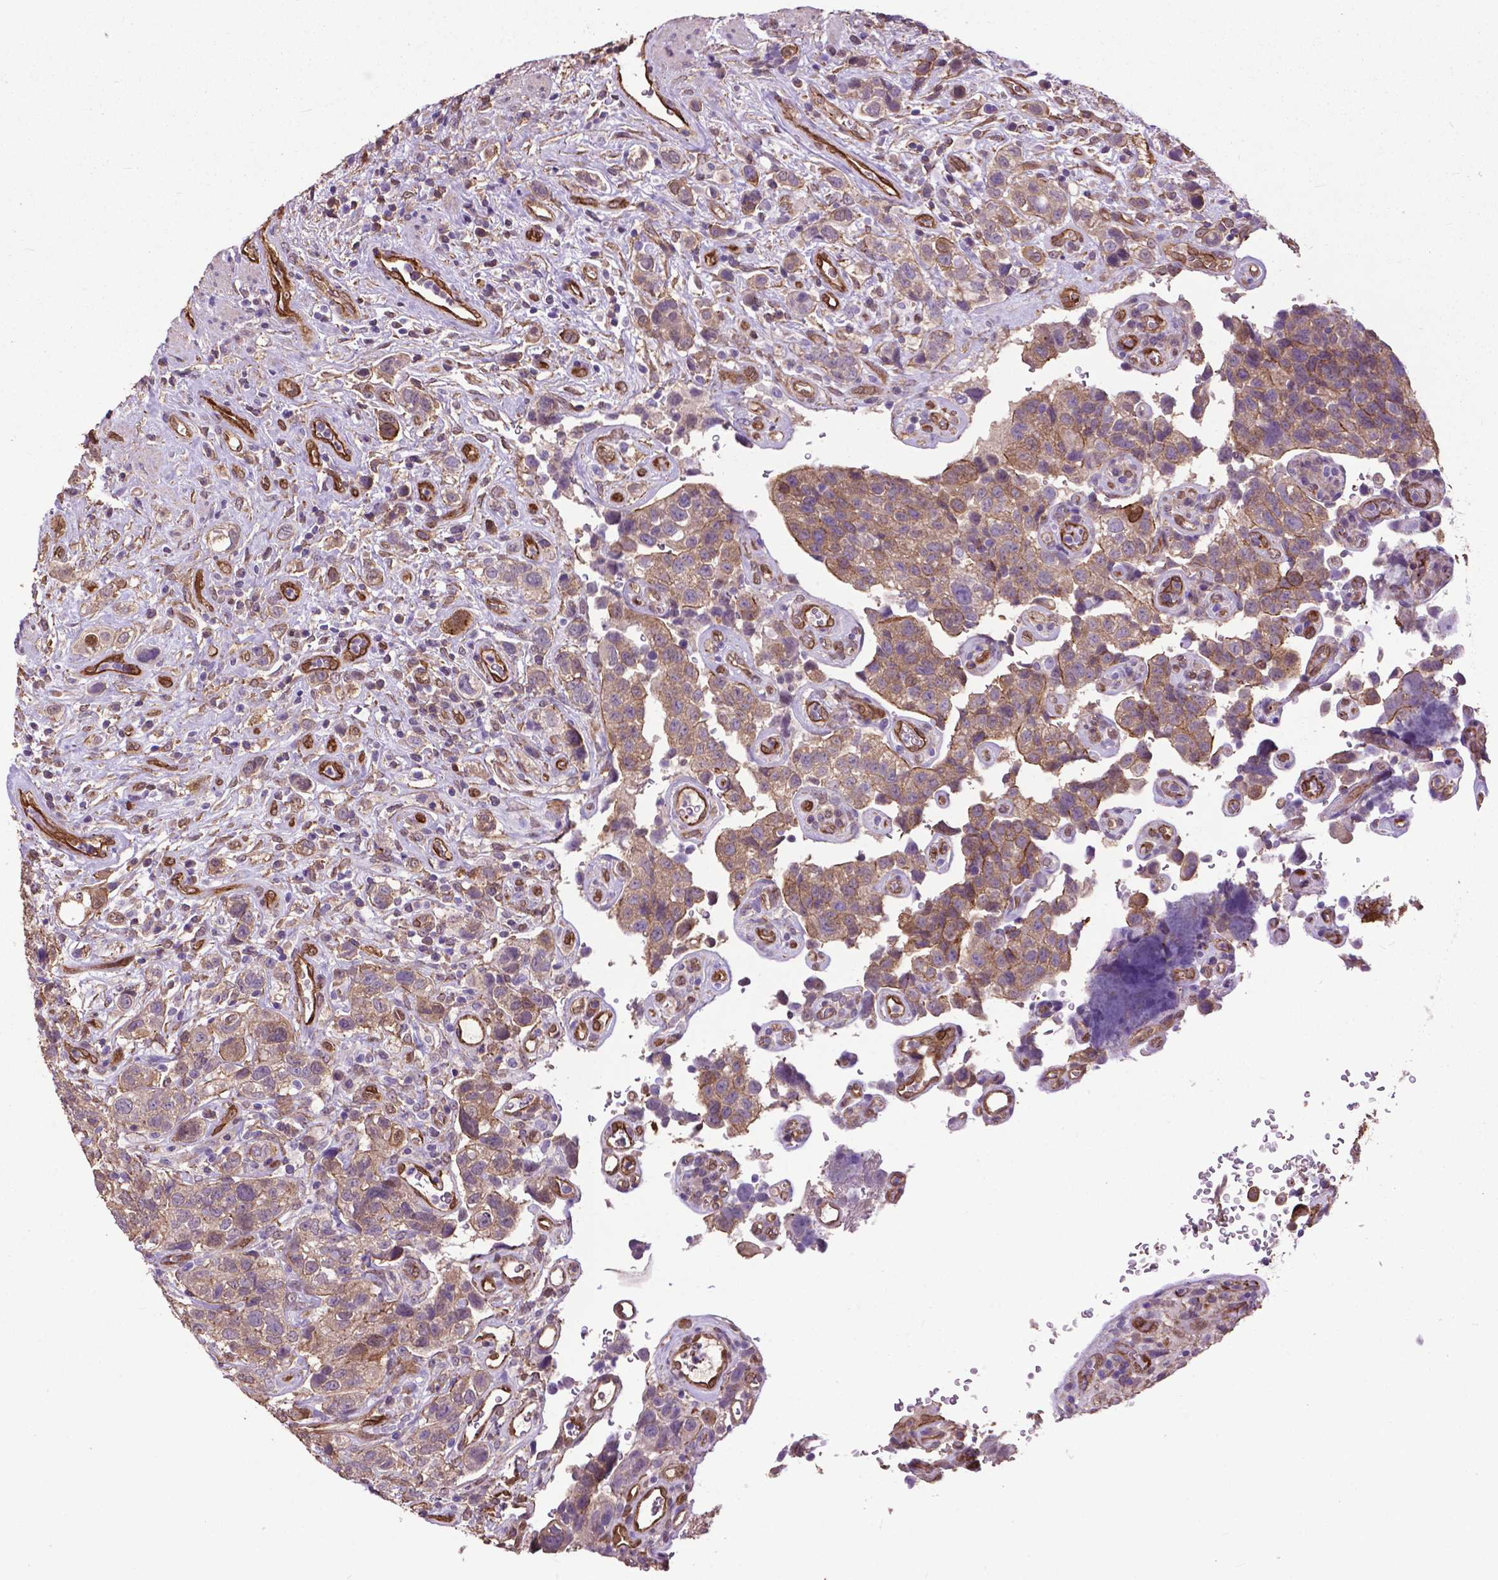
{"staining": {"intensity": "moderate", "quantity": ">75%", "location": "cytoplasmic/membranous"}, "tissue": "urothelial cancer", "cell_type": "Tumor cells", "image_type": "cancer", "snomed": [{"axis": "morphology", "description": "Urothelial carcinoma, High grade"}, {"axis": "topography", "description": "Urinary bladder"}], "caption": "Human urothelial cancer stained with a brown dye displays moderate cytoplasmic/membranous positive positivity in about >75% of tumor cells.", "gene": "PDLIM1", "patient": {"sex": "female", "age": 58}}